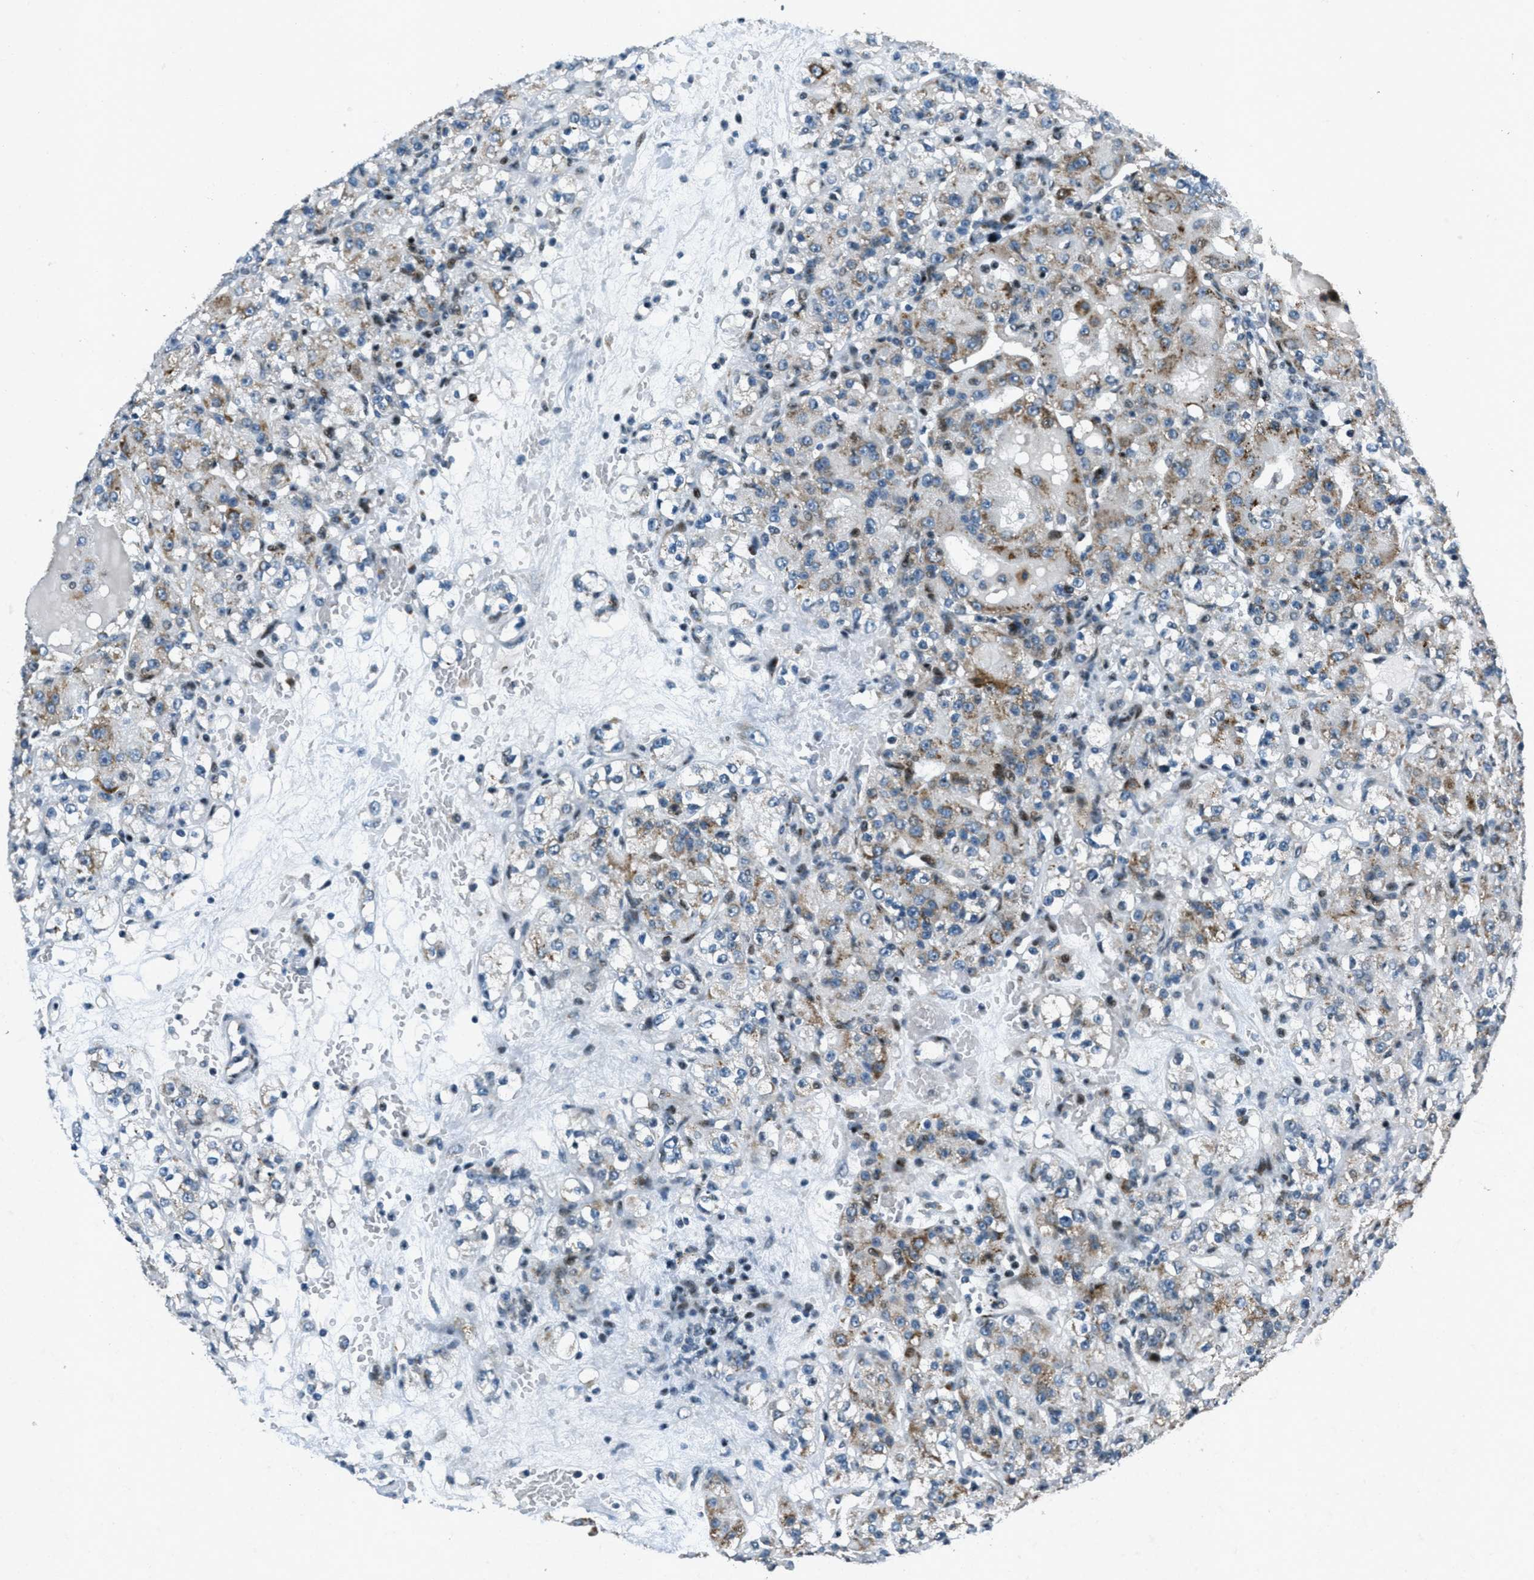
{"staining": {"intensity": "moderate", "quantity": "25%-75%", "location": "cytoplasmic/membranous"}, "tissue": "renal cancer", "cell_type": "Tumor cells", "image_type": "cancer", "snomed": [{"axis": "morphology", "description": "Normal tissue, NOS"}, {"axis": "morphology", "description": "Adenocarcinoma, NOS"}, {"axis": "topography", "description": "Kidney"}], "caption": "Adenocarcinoma (renal) stained with immunohistochemistry shows moderate cytoplasmic/membranous positivity in approximately 25%-75% of tumor cells.", "gene": "GPC6", "patient": {"sex": "male", "age": 61}}